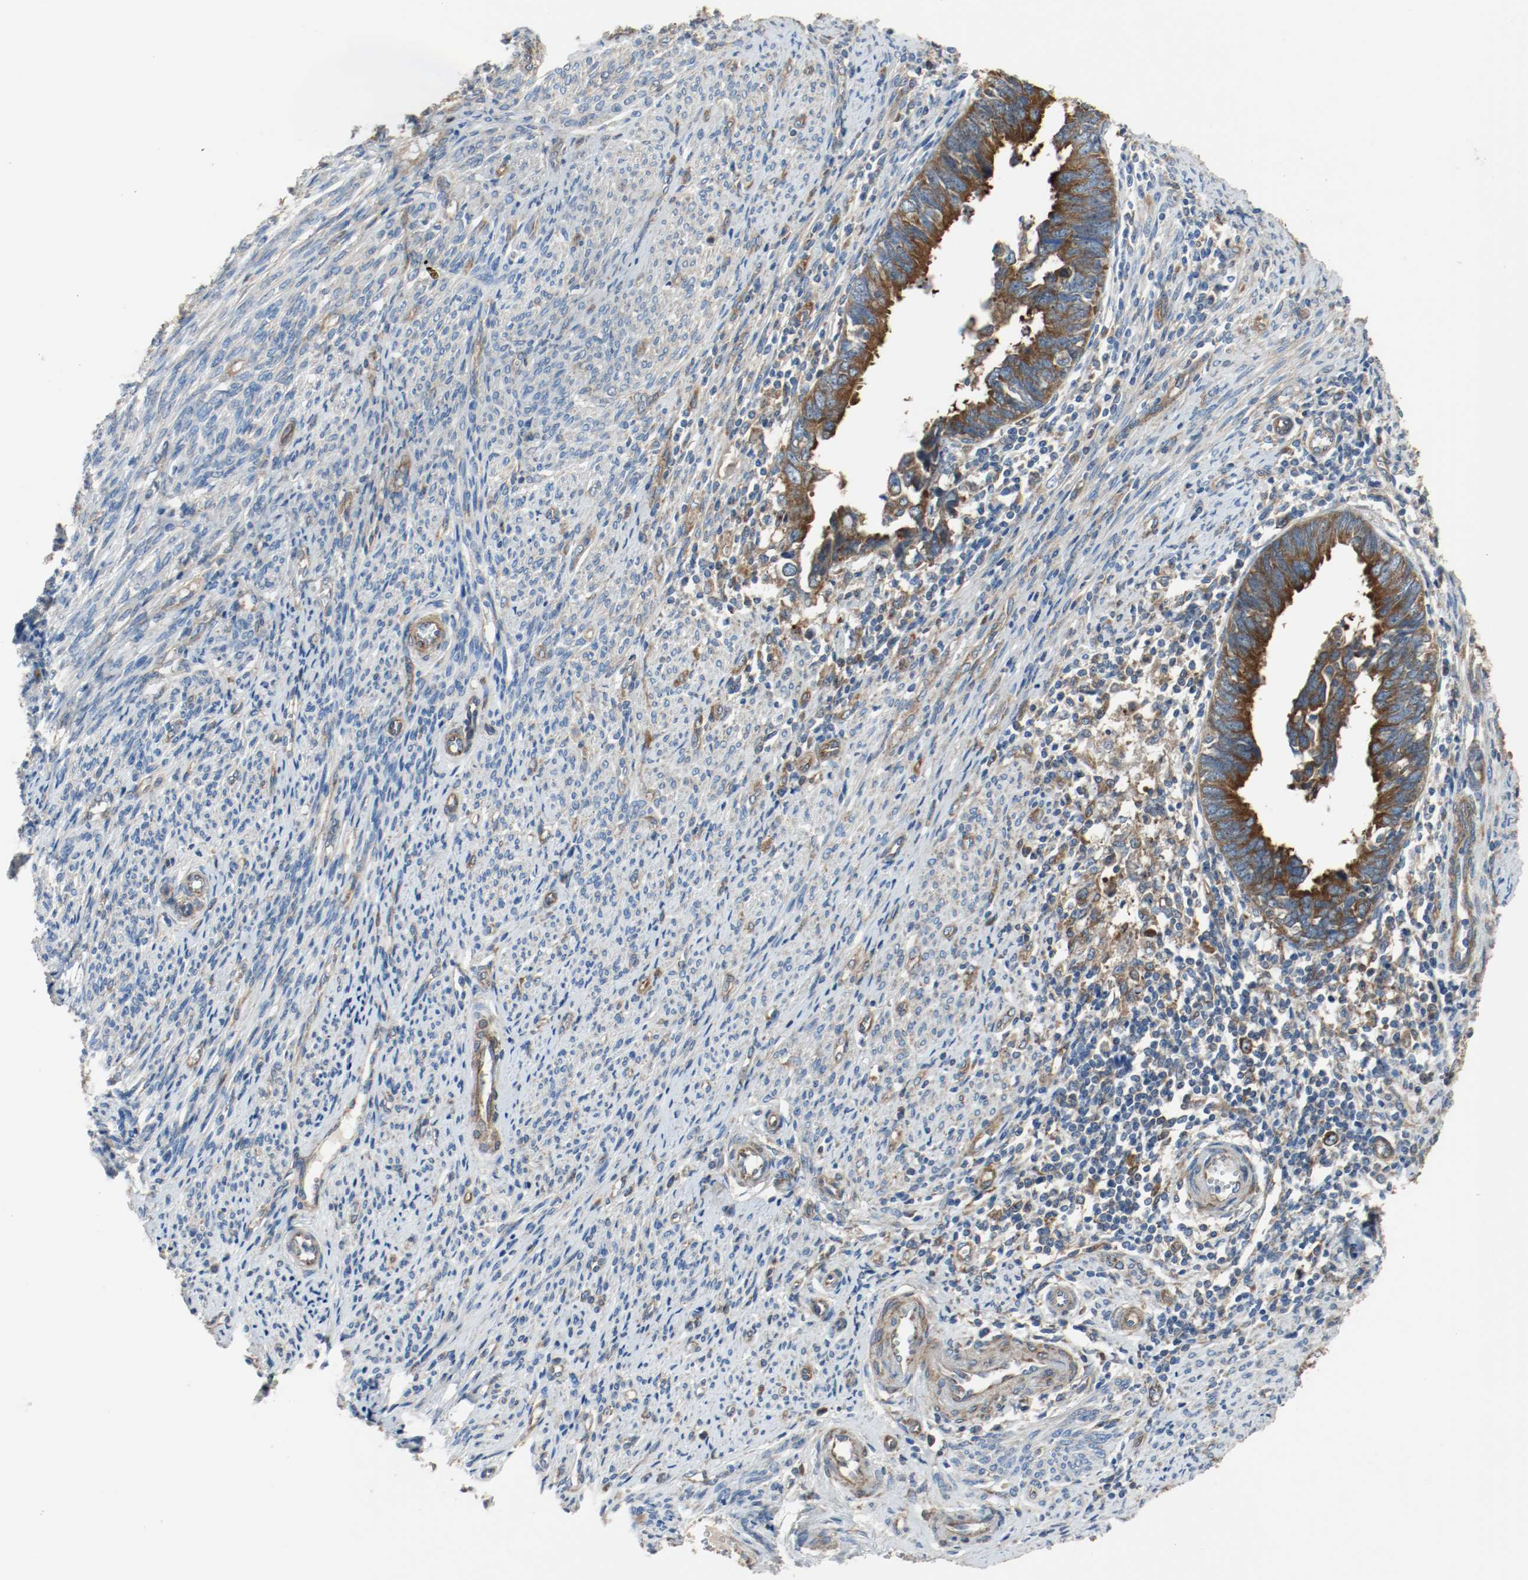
{"staining": {"intensity": "strong", "quantity": ">75%", "location": "cytoplasmic/membranous"}, "tissue": "endometrial cancer", "cell_type": "Tumor cells", "image_type": "cancer", "snomed": [{"axis": "morphology", "description": "Adenocarcinoma, NOS"}, {"axis": "topography", "description": "Endometrium"}], "caption": "This photomicrograph demonstrates adenocarcinoma (endometrial) stained with immunohistochemistry (IHC) to label a protein in brown. The cytoplasmic/membranous of tumor cells show strong positivity for the protein. Nuclei are counter-stained blue.", "gene": "TUBA3D", "patient": {"sex": "female", "age": 75}}